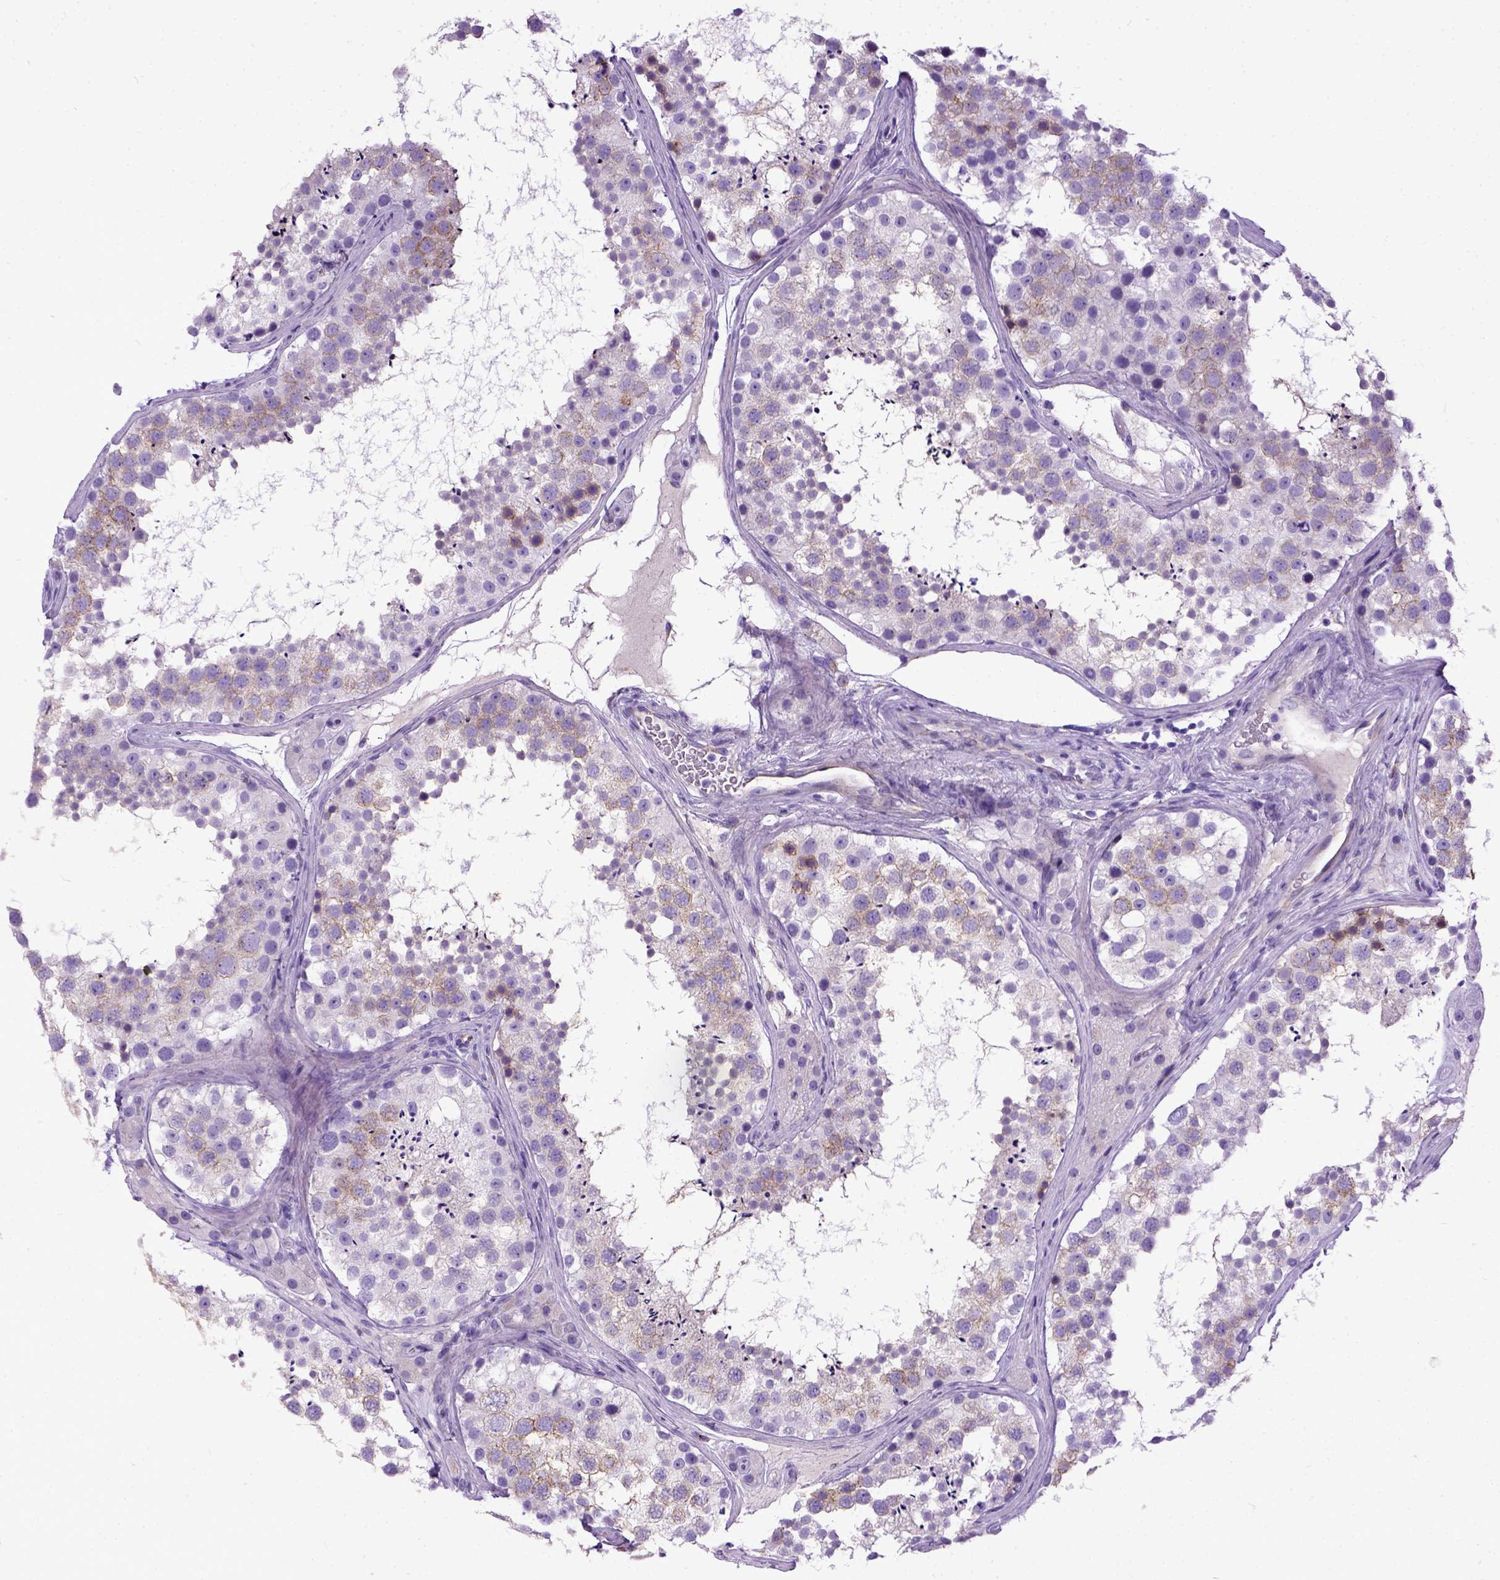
{"staining": {"intensity": "weak", "quantity": "<25%", "location": "cytoplasmic/membranous"}, "tissue": "testis", "cell_type": "Cells in seminiferous ducts", "image_type": "normal", "snomed": [{"axis": "morphology", "description": "Normal tissue, NOS"}, {"axis": "topography", "description": "Testis"}], "caption": "Immunohistochemistry (IHC) histopathology image of unremarkable human testis stained for a protein (brown), which exhibits no positivity in cells in seminiferous ducts.", "gene": "IGF2", "patient": {"sex": "male", "age": 41}}